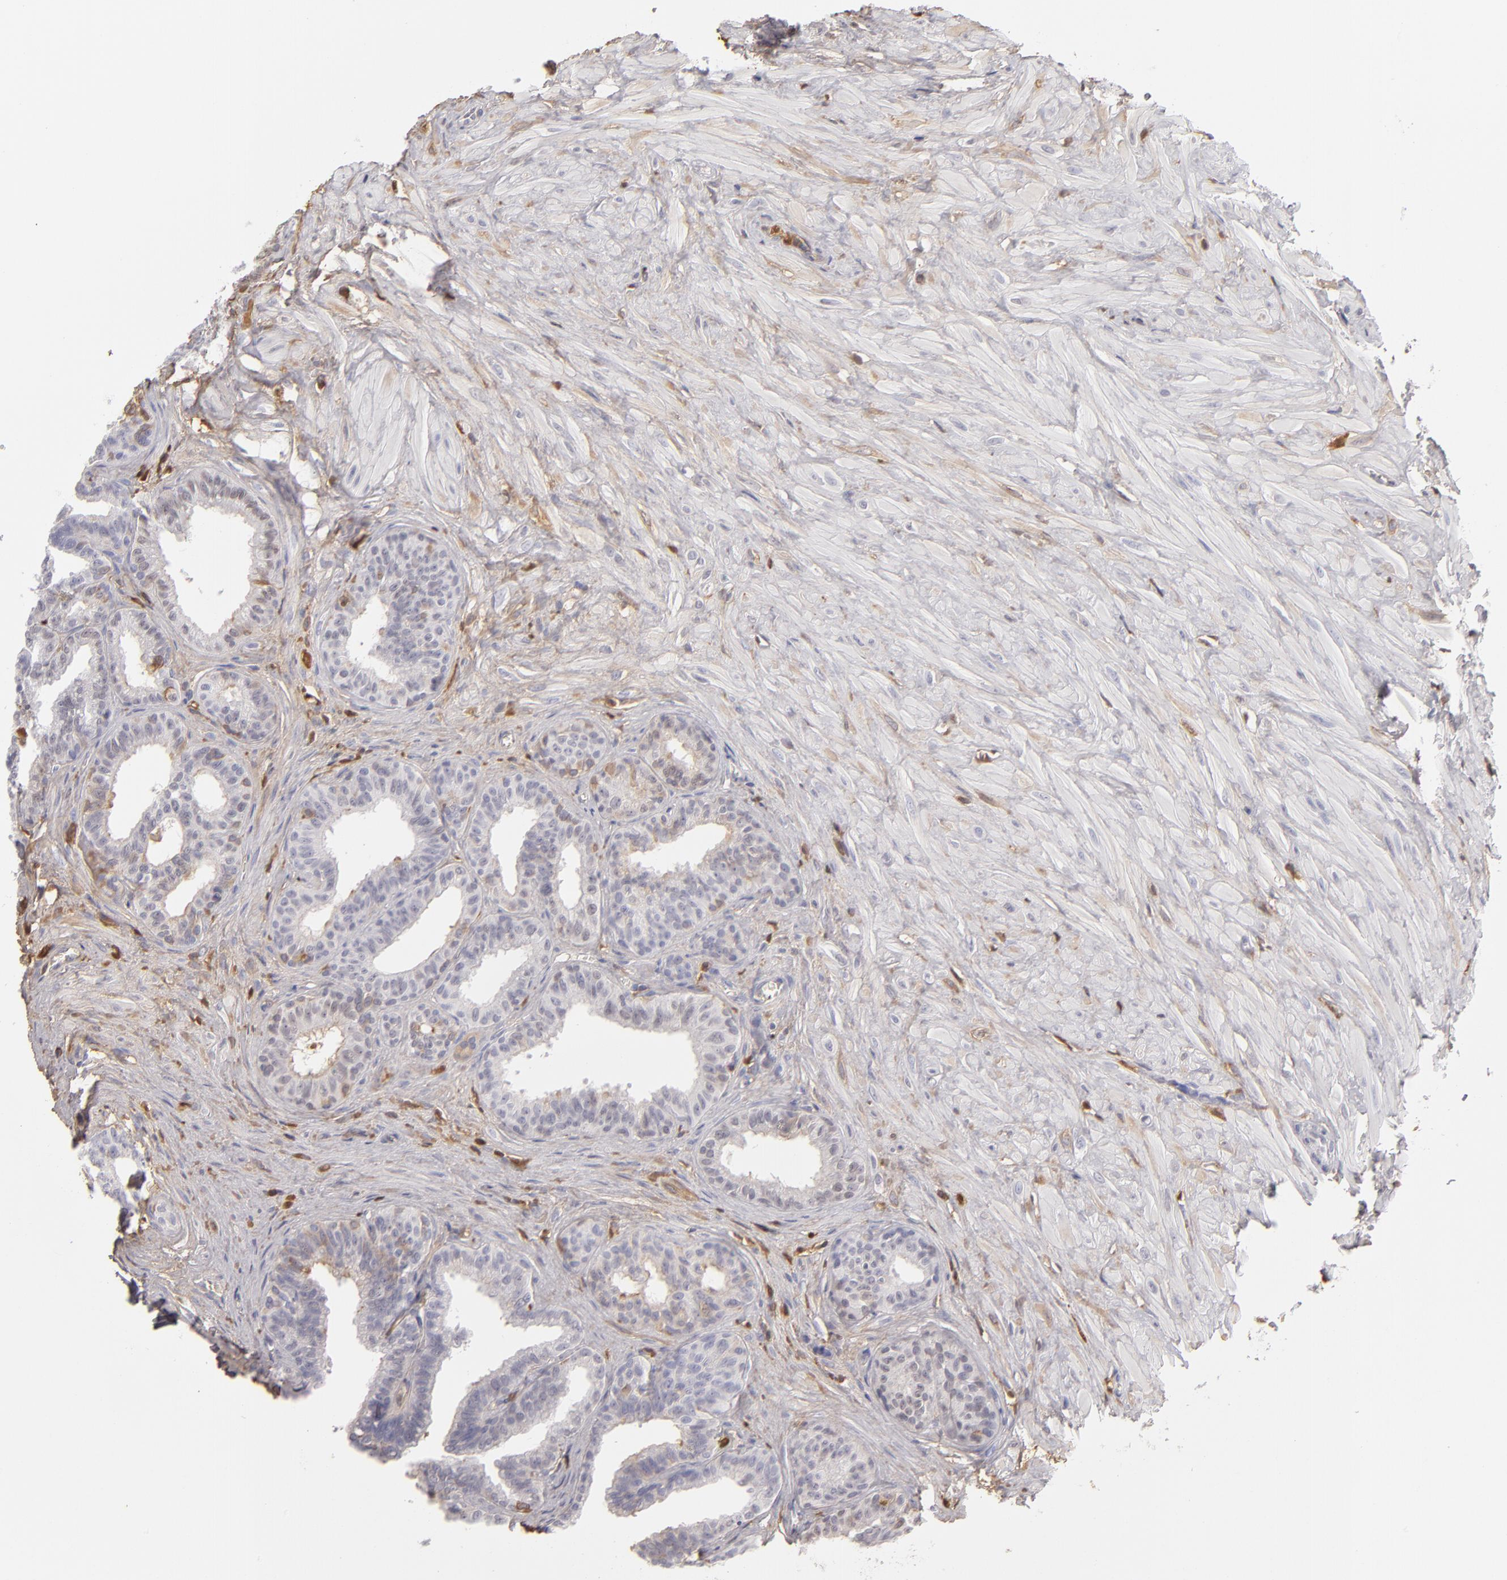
{"staining": {"intensity": "weak", "quantity": ">75%", "location": "cytoplasmic/membranous"}, "tissue": "seminal vesicle", "cell_type": "Glandular cells", "image_type": "normal", "snomed": [{"axis": "morphology", "description": "Normal tissue, NOS"}, {"axis": "topography", "description": "Seminal veicle"}], "caption": "Protein expression analysis of normal human seminal vesicle reveals weak cytoplasmic/membranous expression in about >75% of glandular cells.", "gene": "SERPINA1", "patient": {"sex": "male", "age": 26}}